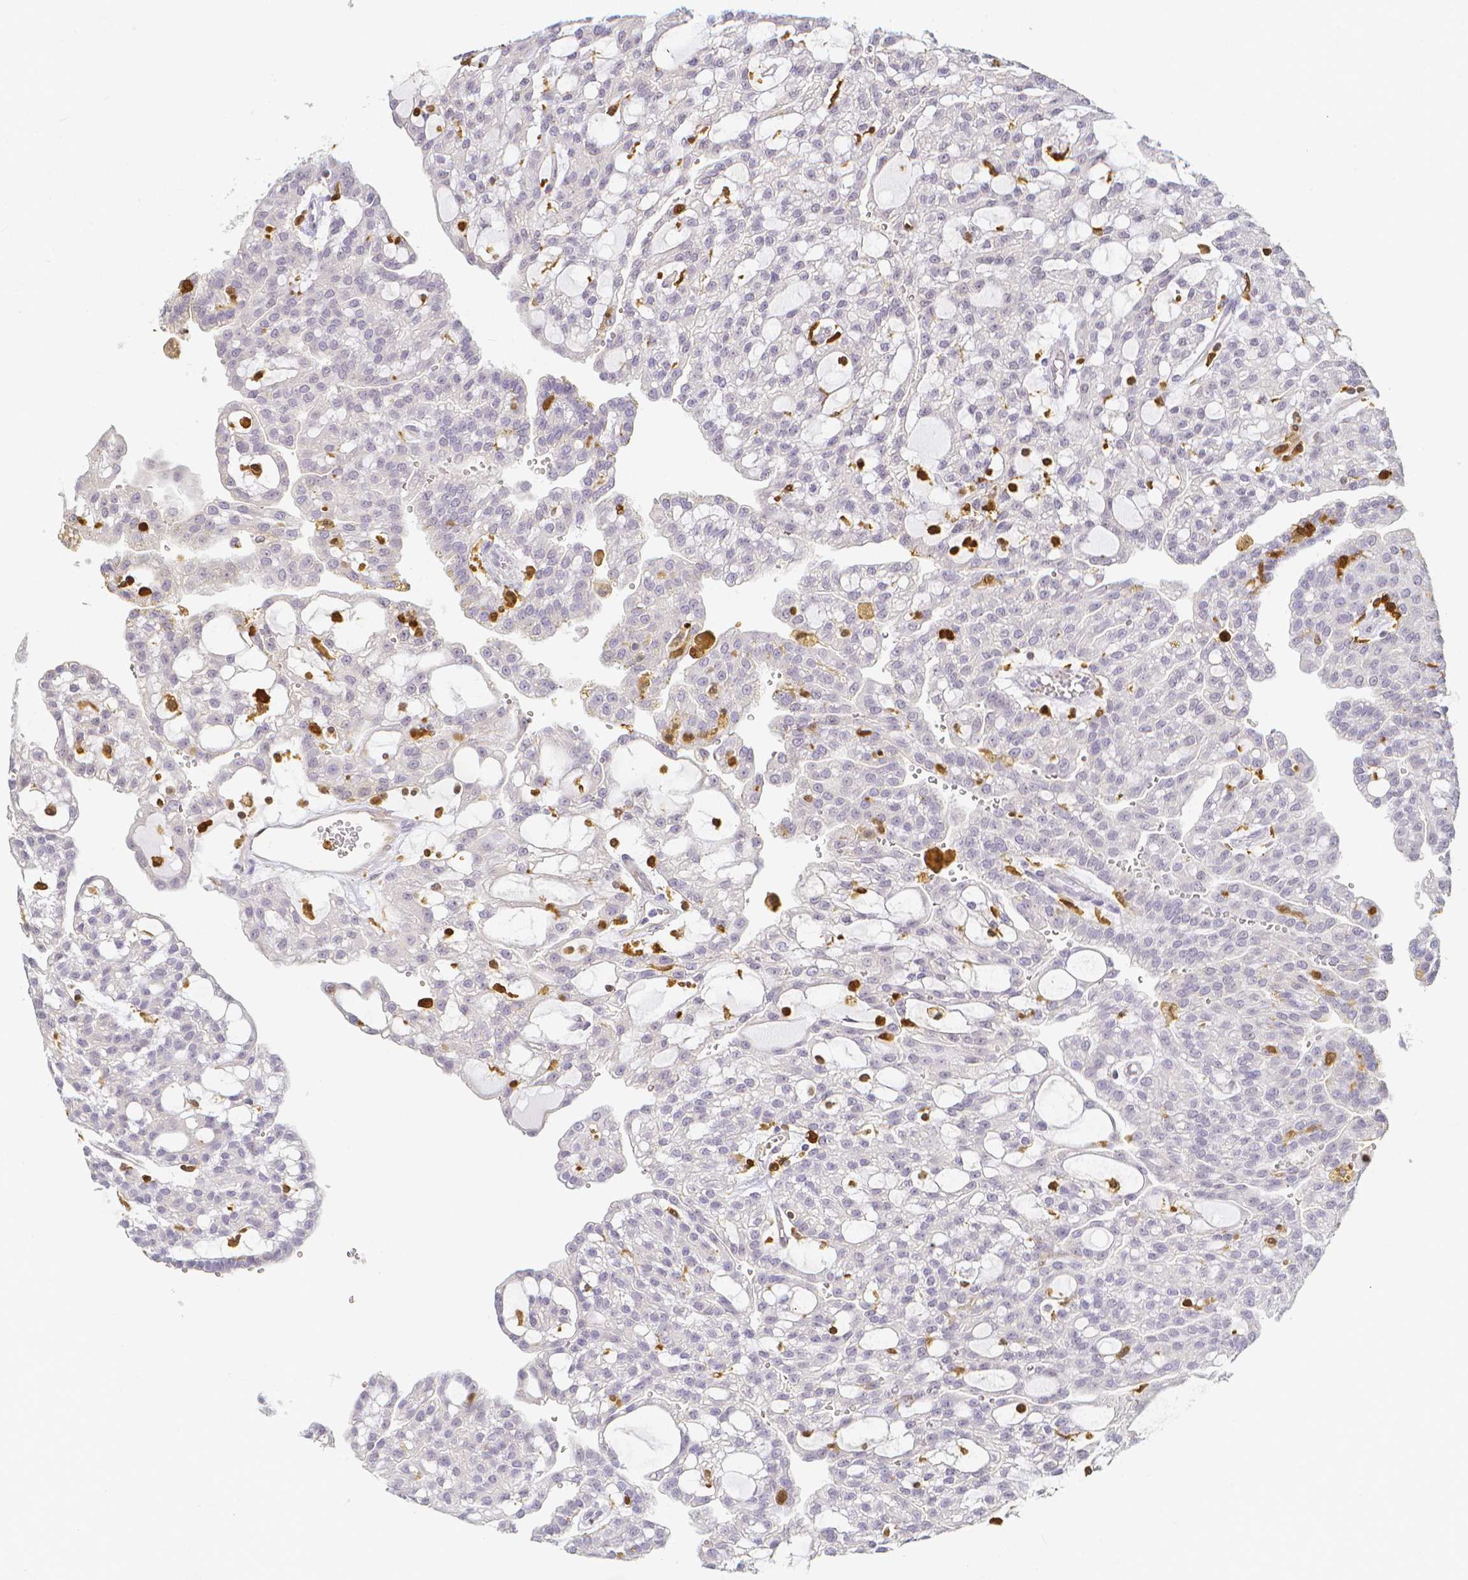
{"staining": {"intensity": "negative", "quantity": "none", "location": "none"}, "tissue": "renal cancer", "cell_type": "Tumor cells", "image_type": "cancer", "snomed": [{"axis": "morphology", "description": "Adenocarcinoma, NOS"}, {"axis": "topography", "description": "Kidney"}], "caption": "IHC histopathology image of renal adenocarcinoma stained for a protein (brown), which shows no positivity in tumor cells.", "gene": "COTL1", "patient": {"sex": "male", "age": 63}}